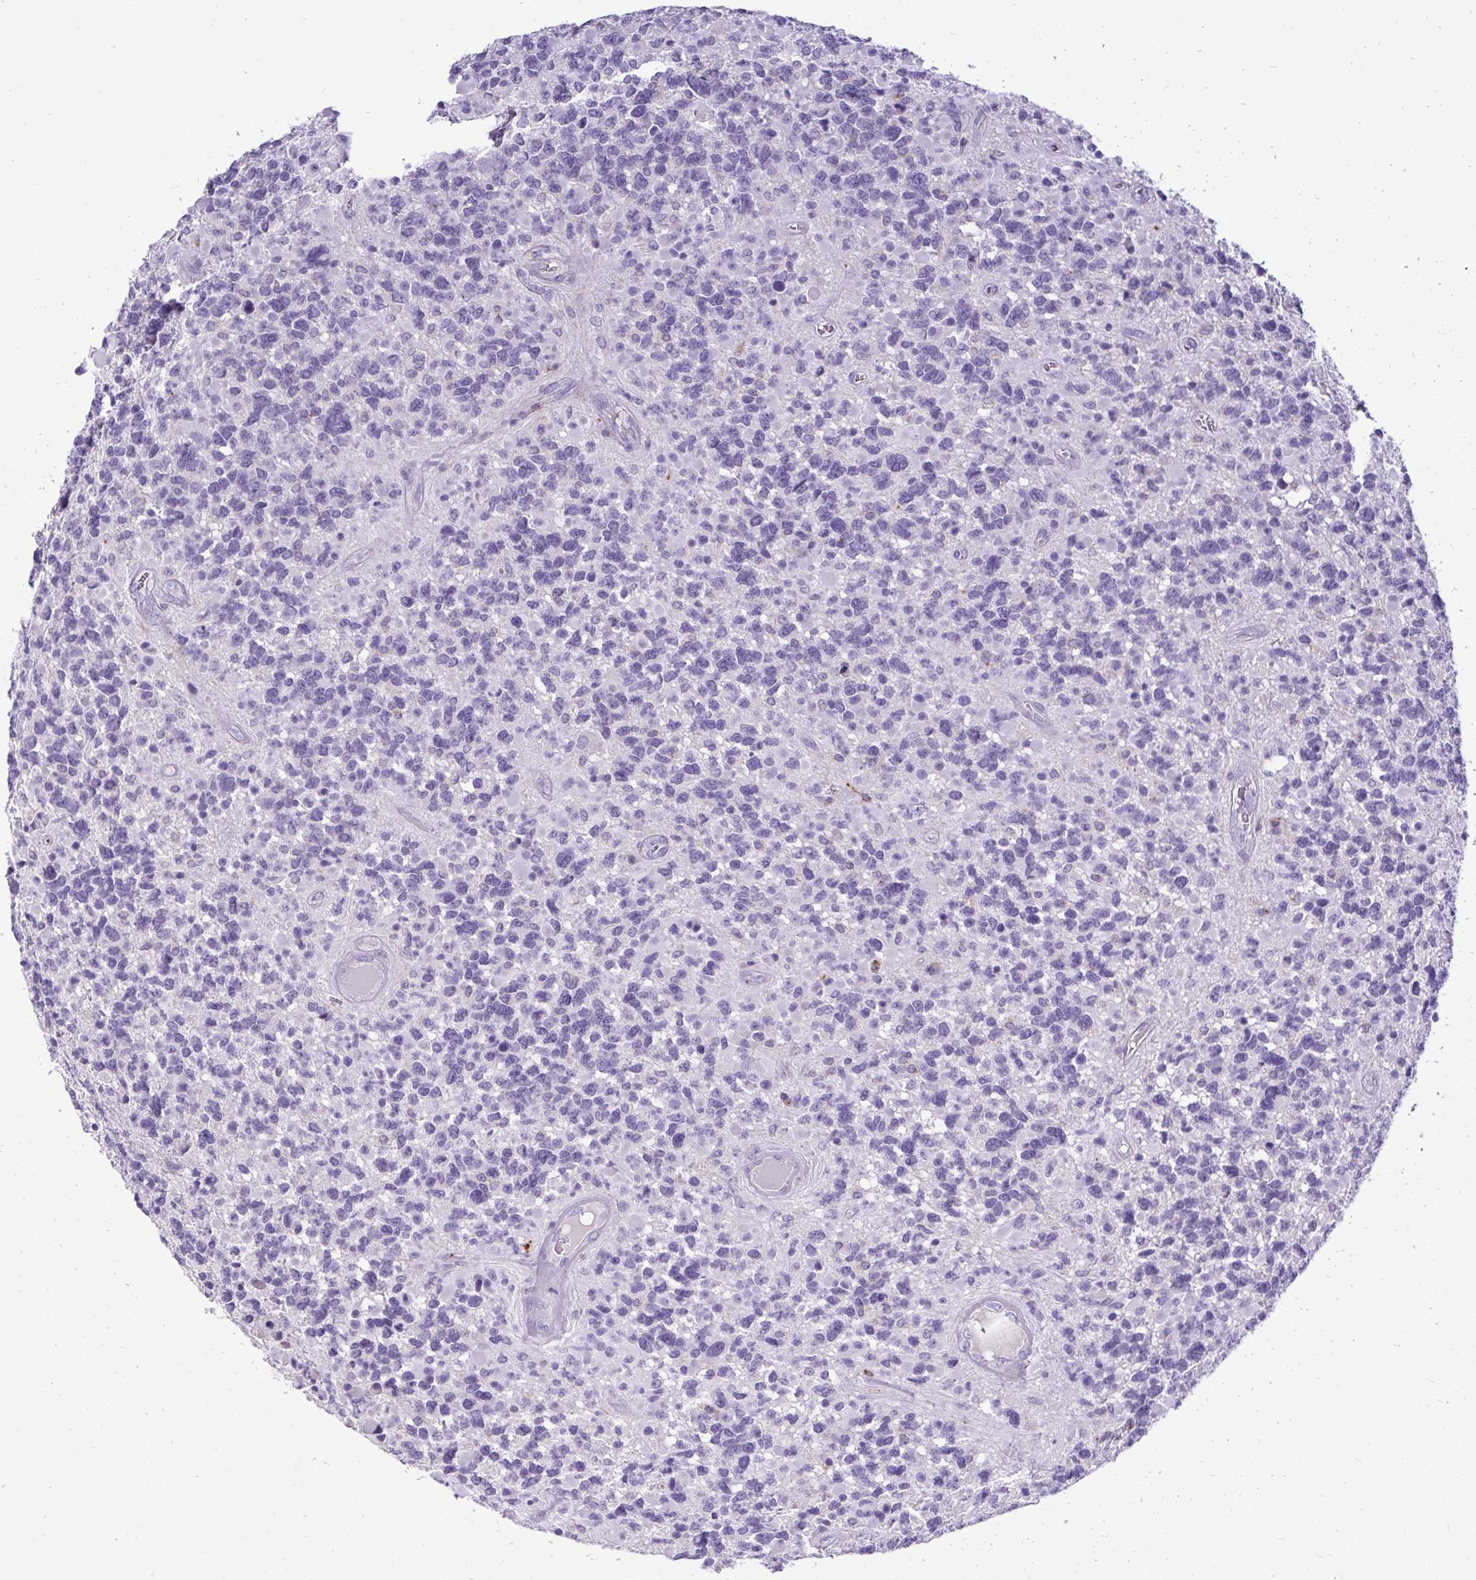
{"staining": {"intensity": "negative", "quantity": "none", "location": "none"}, "tissue": "glioma", "cell_type": "Tumor cells", "image_type": "cancer", "snomed": [{"axis": "morphology", "description": "Glioma, malignant, High grade"}, {"axis": "topography", "description": "Brain"}], "caption": "Glioma was stained to show a protein in brown. There is no significant positivity in tumor cells. Brightfield microscopy of immunohistochemistry (IHC) stained with DAB (3,3'-diaminobenzidine) (brown) and hematoxylin (blue), captured at high magnification.", "gene": "CTSZ", "patient": {"sex": "female", "age": 40}}